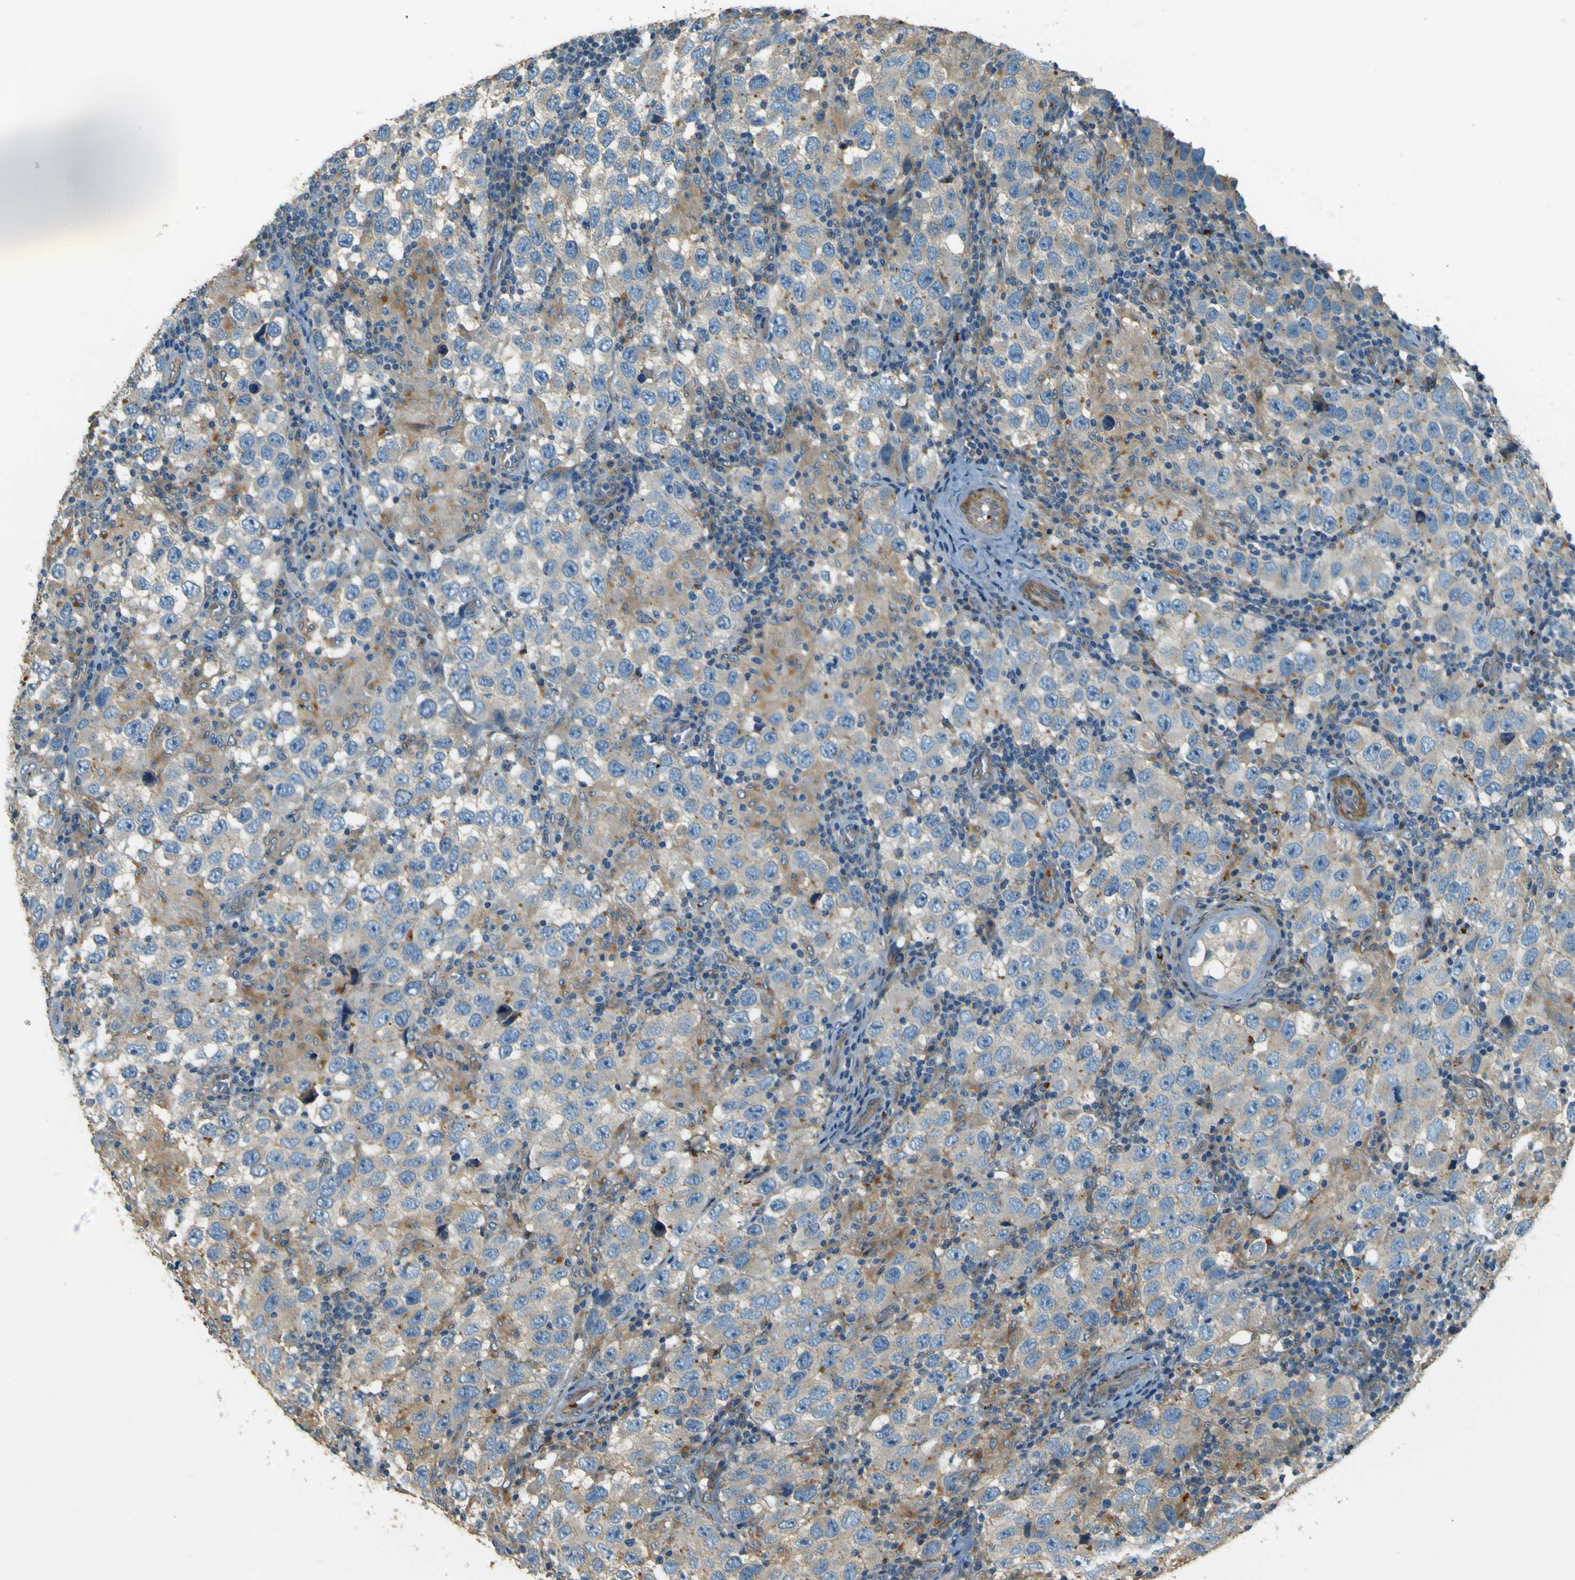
{"staining": {"intensity": "negative", "quantity": "none", "location": "none"}, "tissue": "testis cancer", "cell_type": "Tumor cells", "image_type": "cancer", "snomed": [{"axis": "morphology", "description": "Carcinoma, Embryonal, NOS"}, {"axis": "topography", "description": "Testis"}], "caption": "Histopathology image shows no protein staining in tumor cells of embryonal carcinoma (testis) tissue.", "gene": "NEXN", "patient": {"sex": "male", "age": 21}}